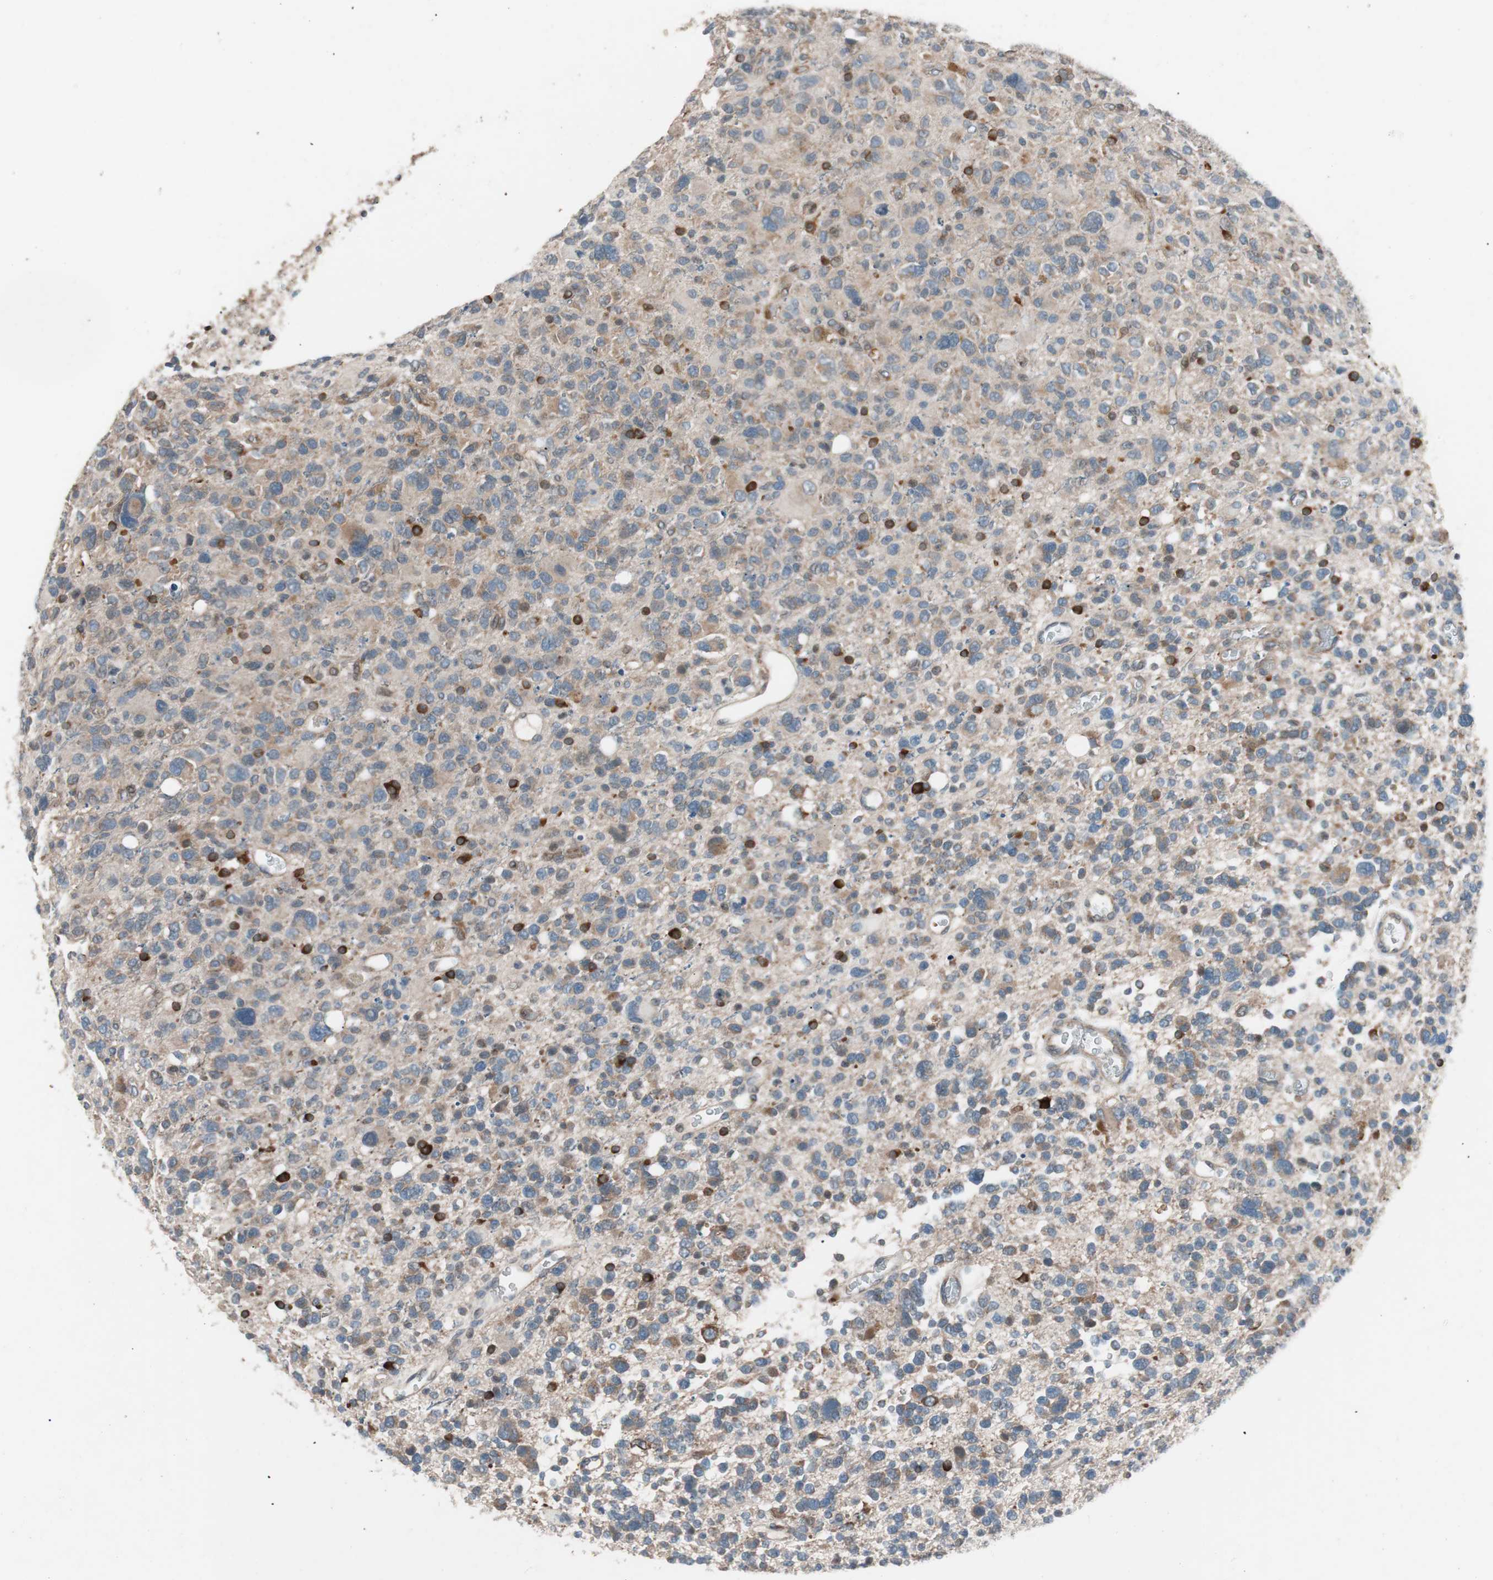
{"staining": {"intensity": "moderate", "quantity": "25%-75%", "location": "cytoplasmic/membranous"}, "tissue": "glioma", "cell_type": "Tumor cells", "image_type": "cancer", "snomed": [{"axis": "morphology", "description": "Glioma, malignant, High grade"}, {"axis": "topography", "description": "Brain"}], "caption": "Tumor cells show moderate cytoplasmic/membranous positivity in approximately 25%-75% of cells in malignant glioma (high-grade). The protein is shown in brown color, while the nuclei are stained blue.", "gene": "FAAH", "patient": {"sex": "male", "age": 48}}